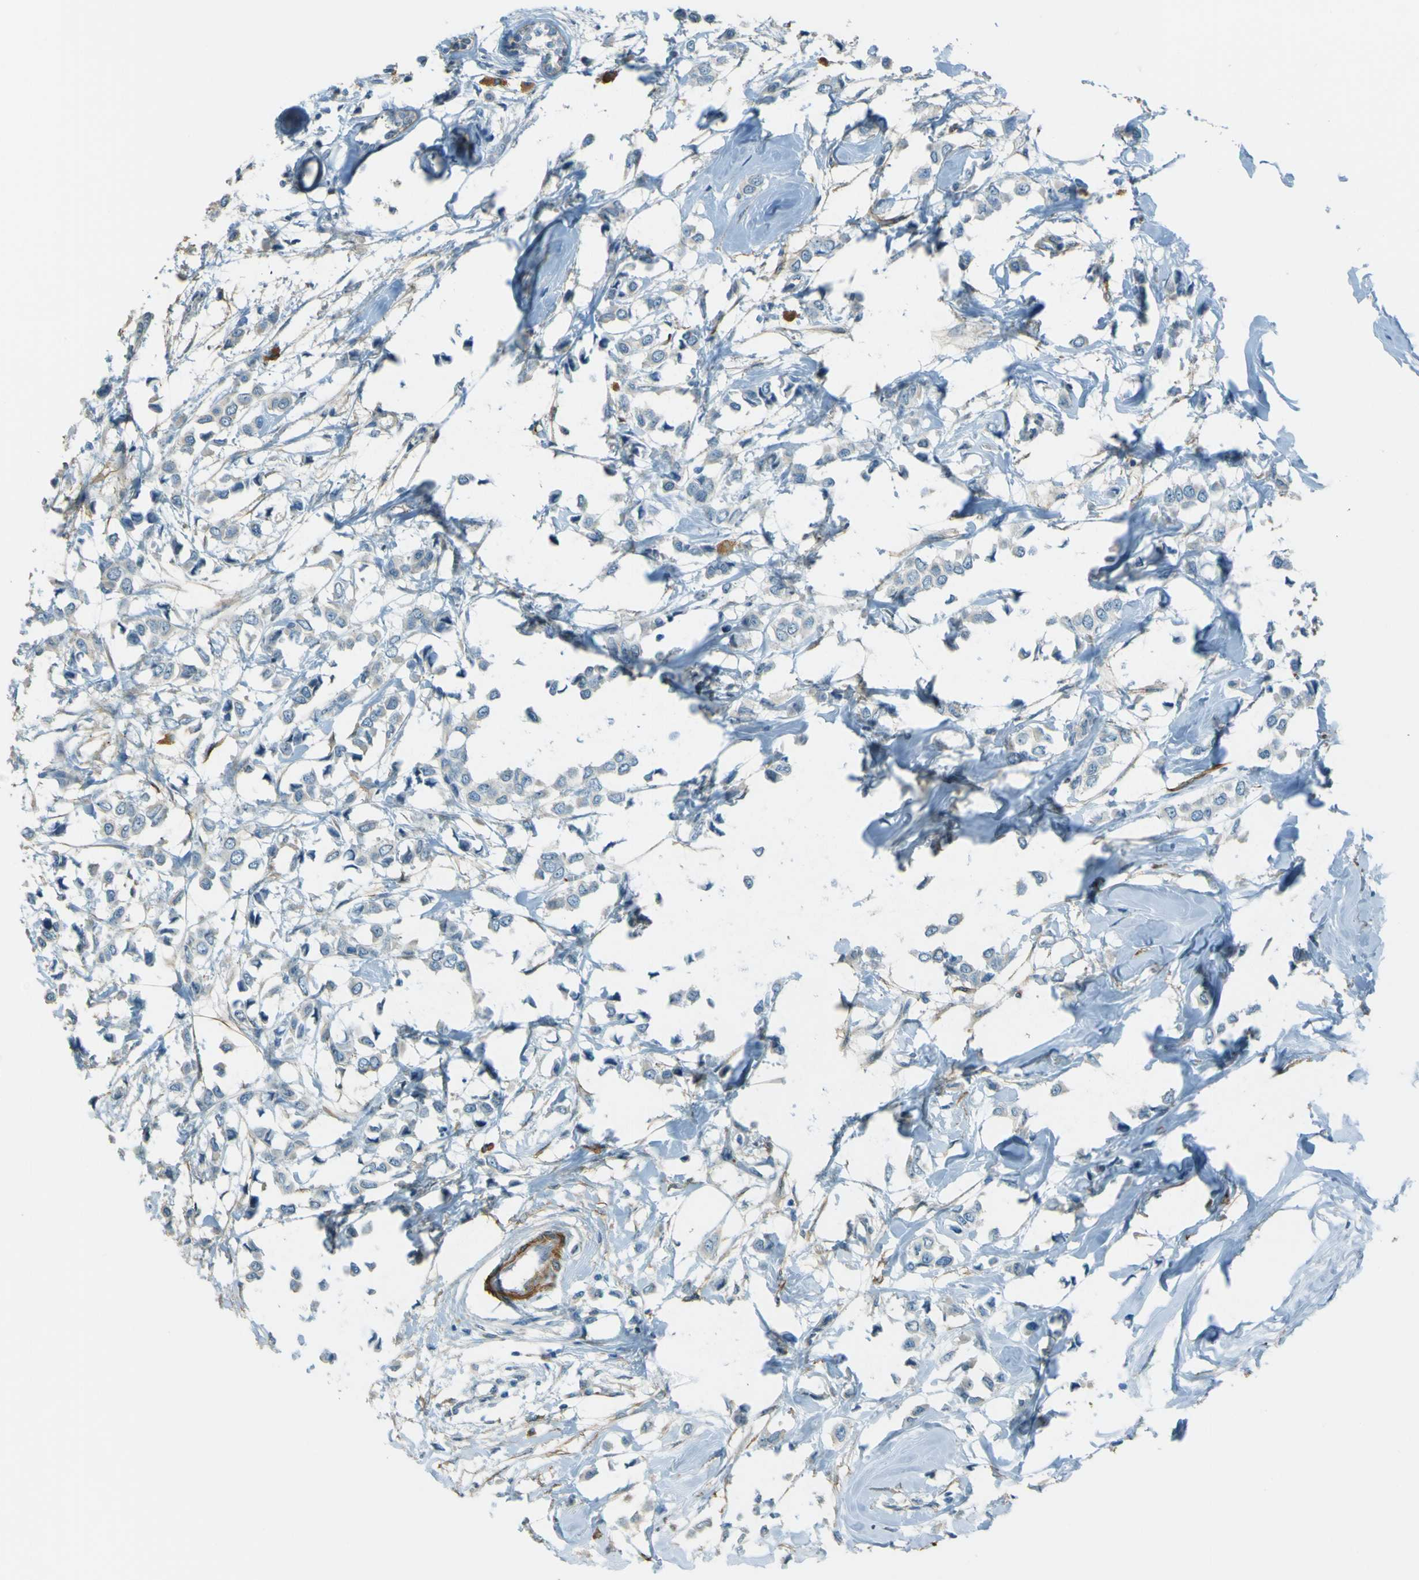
{"staining": {"intensity": "negative", "quantity": "none", "location": "none"}, "tissue": "breast cancer", "cell_type": "Tumor cells", "image_type": "cancer", "snomed": [{"axis": "morphology", "description": "Lobular carcinoma"}, {"axis": "topography", "description": "Breast"}], "caption": "Immunohistochemistry (IHC) micrograph of neoplastic tissue: breast lobular carcinoma stained with DAB (3,3'-diaminobenzidine) demonstrates no significant protein staining in tumor cells.", "gene": "NEXN", "patient": {"sex": "female", "age": 51}}